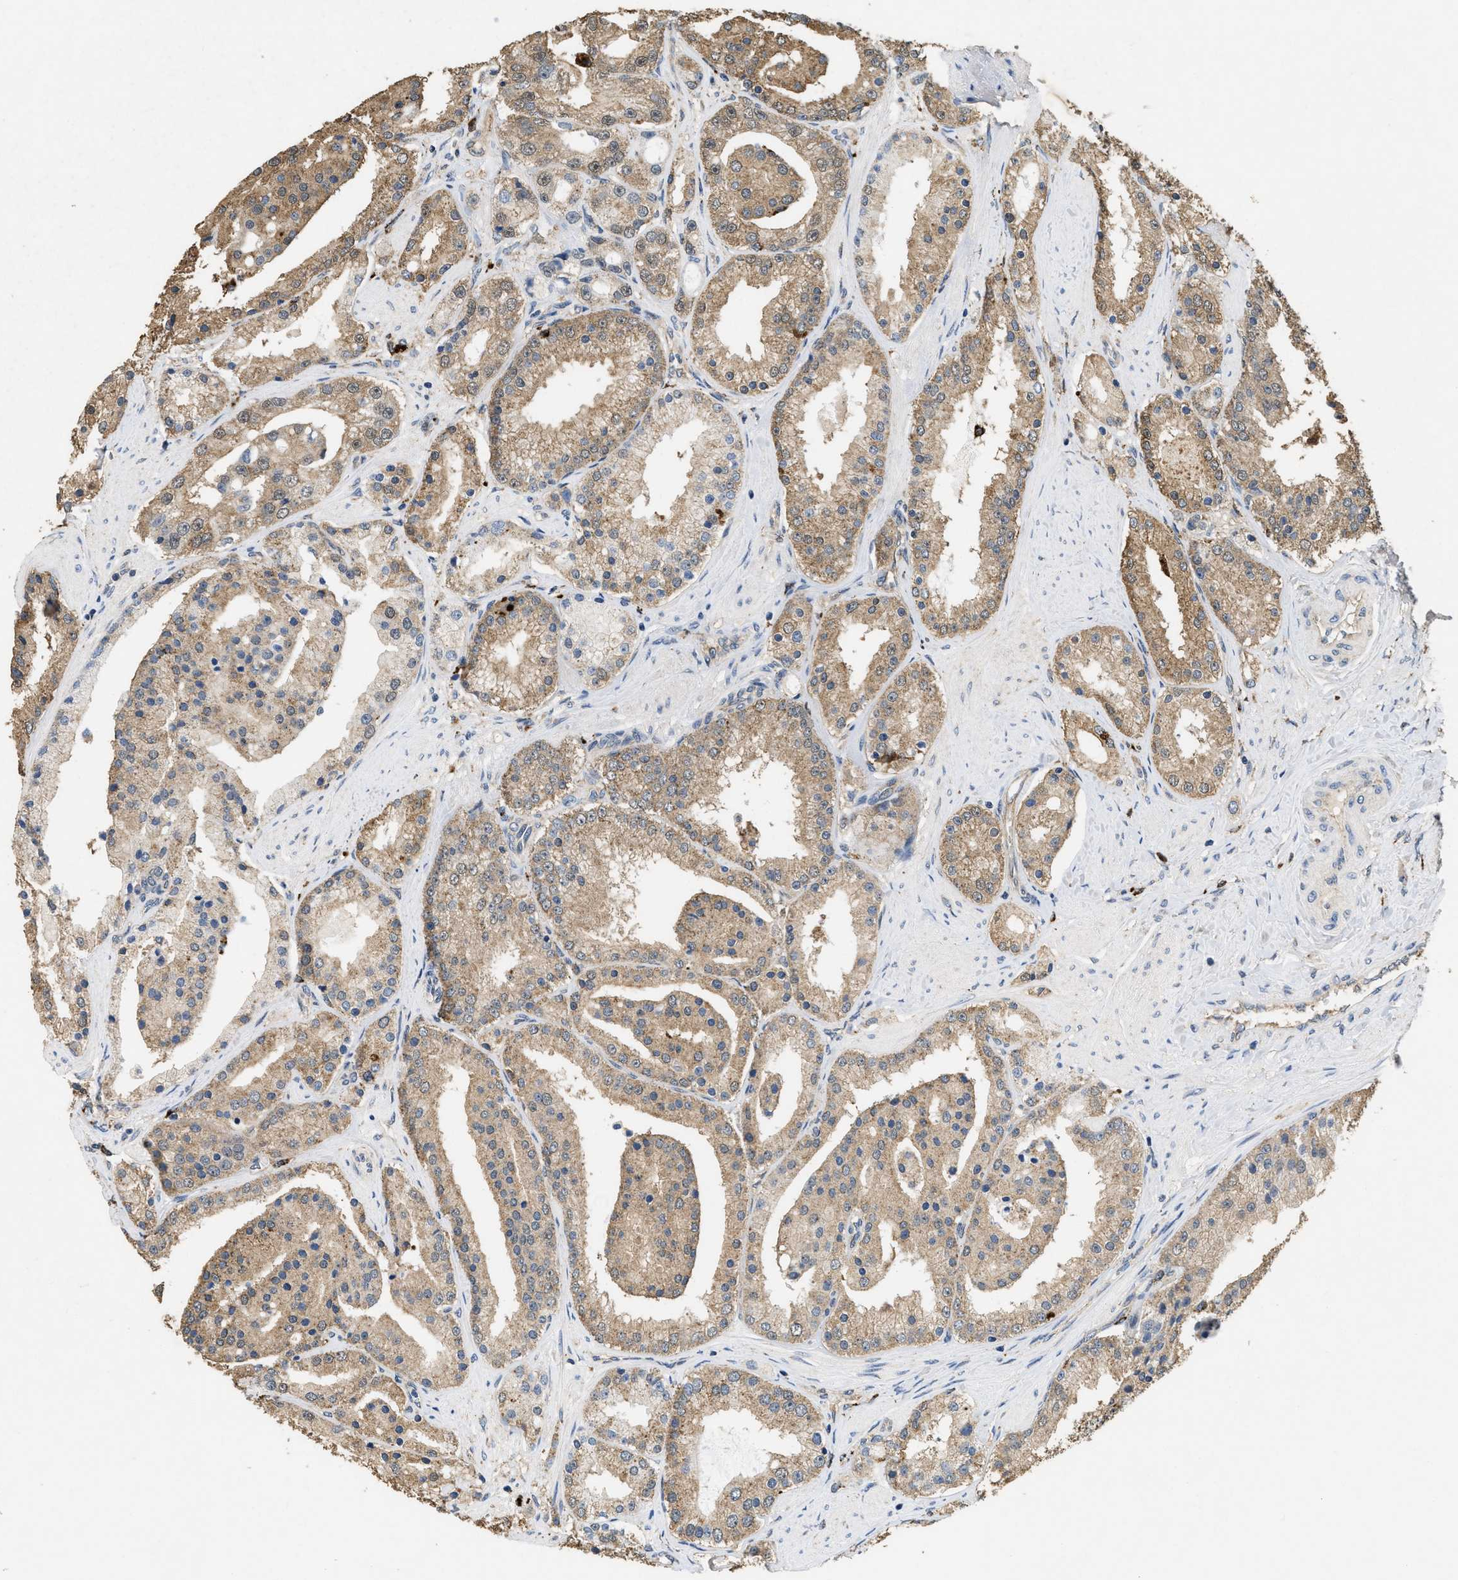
{"staining": {"intensity": "moderate", "quantity": ">75%", "location": "cytoplasmic/membranous"}, "tissue": "prostate cancer", "cell_type": "Tumor cells", "image_type": "cancer", "snomed": [{"axis": "morphology", "description": "Adenocarcinoma, Low grade"}, {"axis": "topography", "description": "Prostate"}], "caption": "Immunohistochemical staining of prostate cancer exhibits medium levels of moderate cytoplasmic/membranous positivity in about >75% of tumor cells. The protein is stained brown, and the nuclei are stained in blue (DAB (3,3'-diaminobenzidine) IHC with brightfield microscopy, high magnification).", "gene": "BMPR2", "patient": {"sex": "male", "age": 63}}